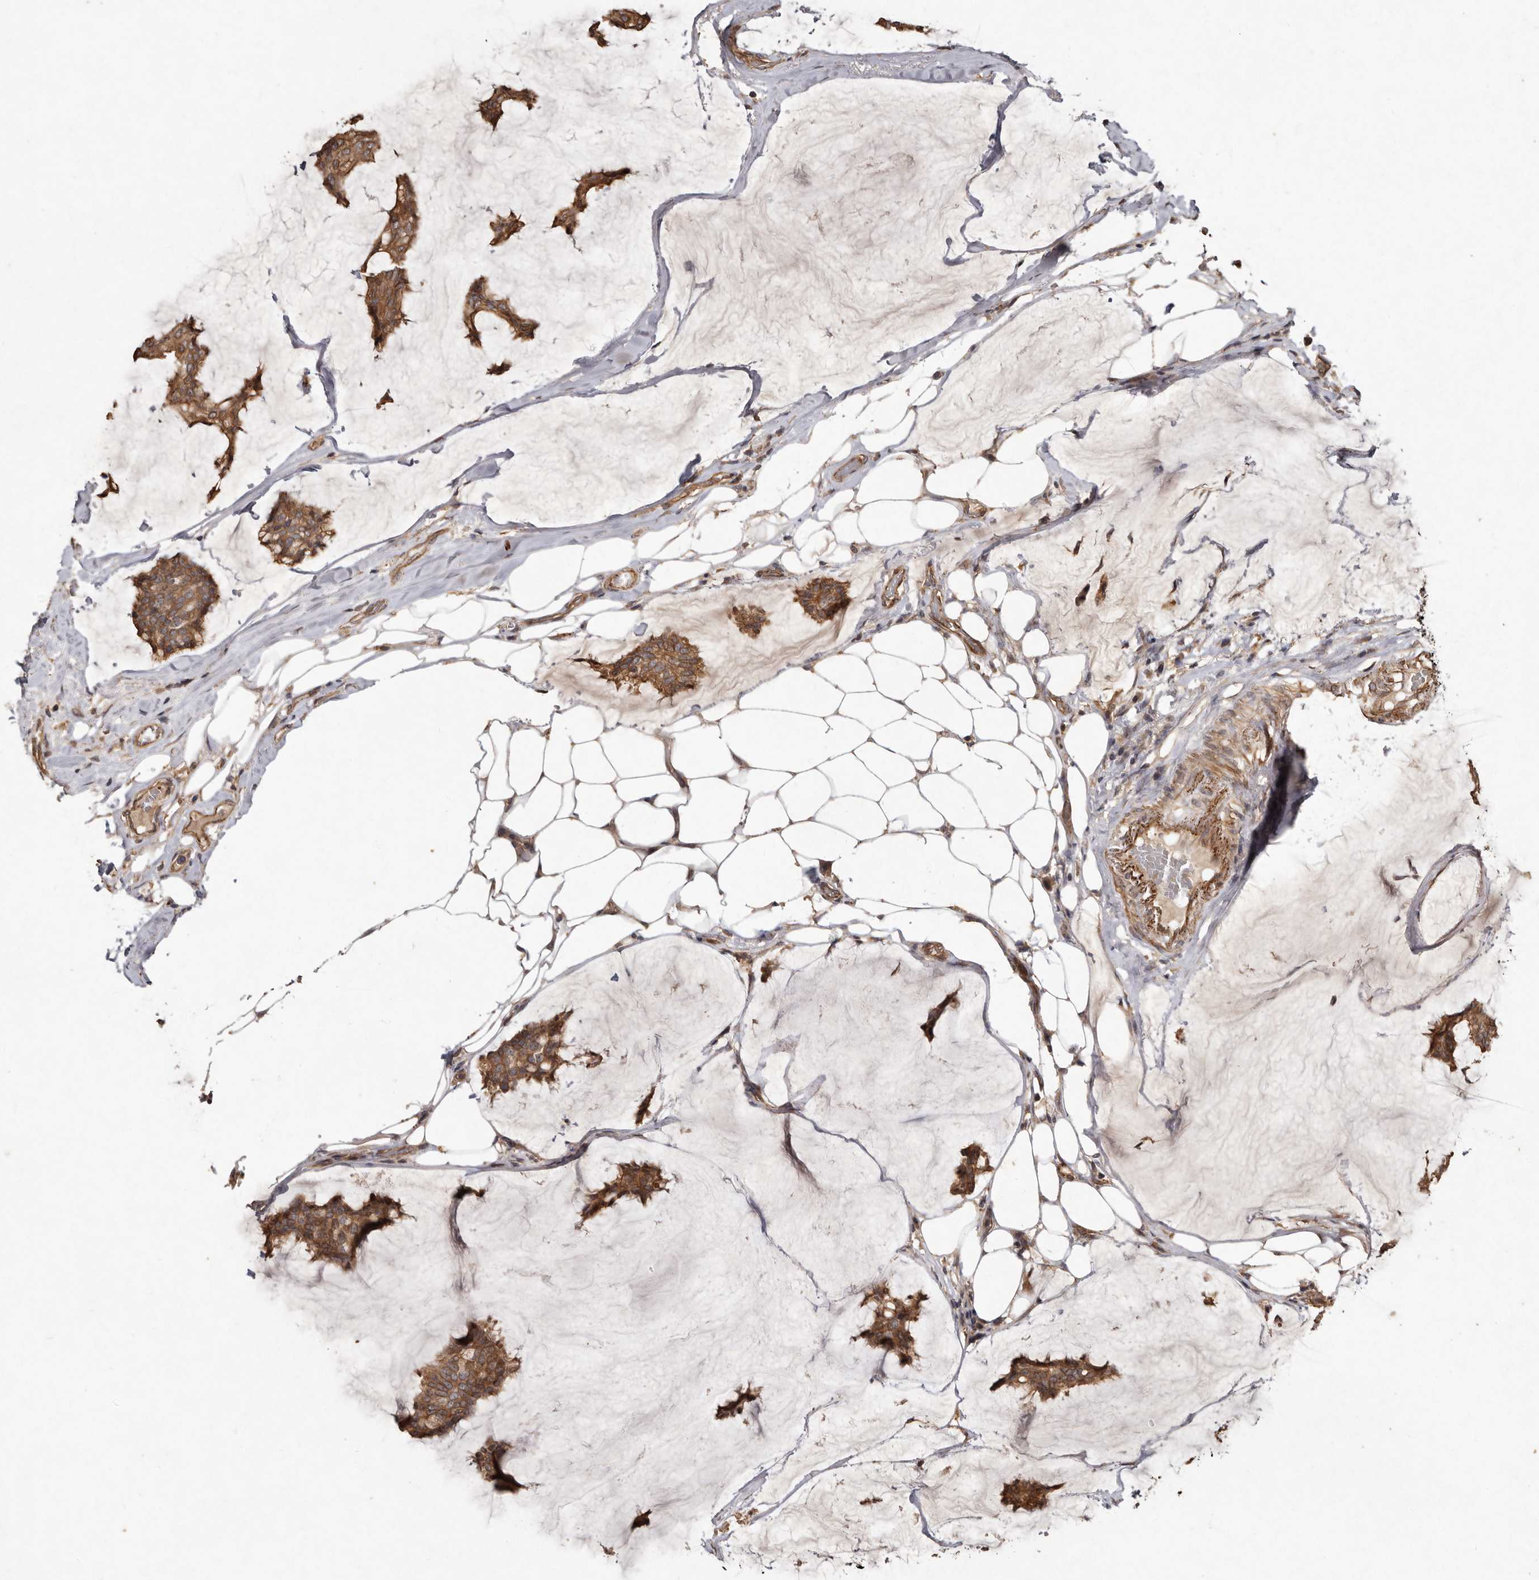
{"staining": {"intensity": "moderate", "quantity": ">75%", "location": "cytoplasmic/membranous"}, "tissue": "breast cancer", "cell_type": "Tumor cells", "image_type": "cancer", "snomed": [{"axis": "morphology", "description": "Duct carcinoma"}, {"axis": "topography", "description": "Breast"}], "caption": "Breast infiltrating ductal carcinoma stained with DAB IHC reveals medium levels of moderate cytoplasmic/membranous expression in approximately >75% of tumor cells.", "gene": "SEMA3A", "patient": {"sex": "female", "age": 93}}